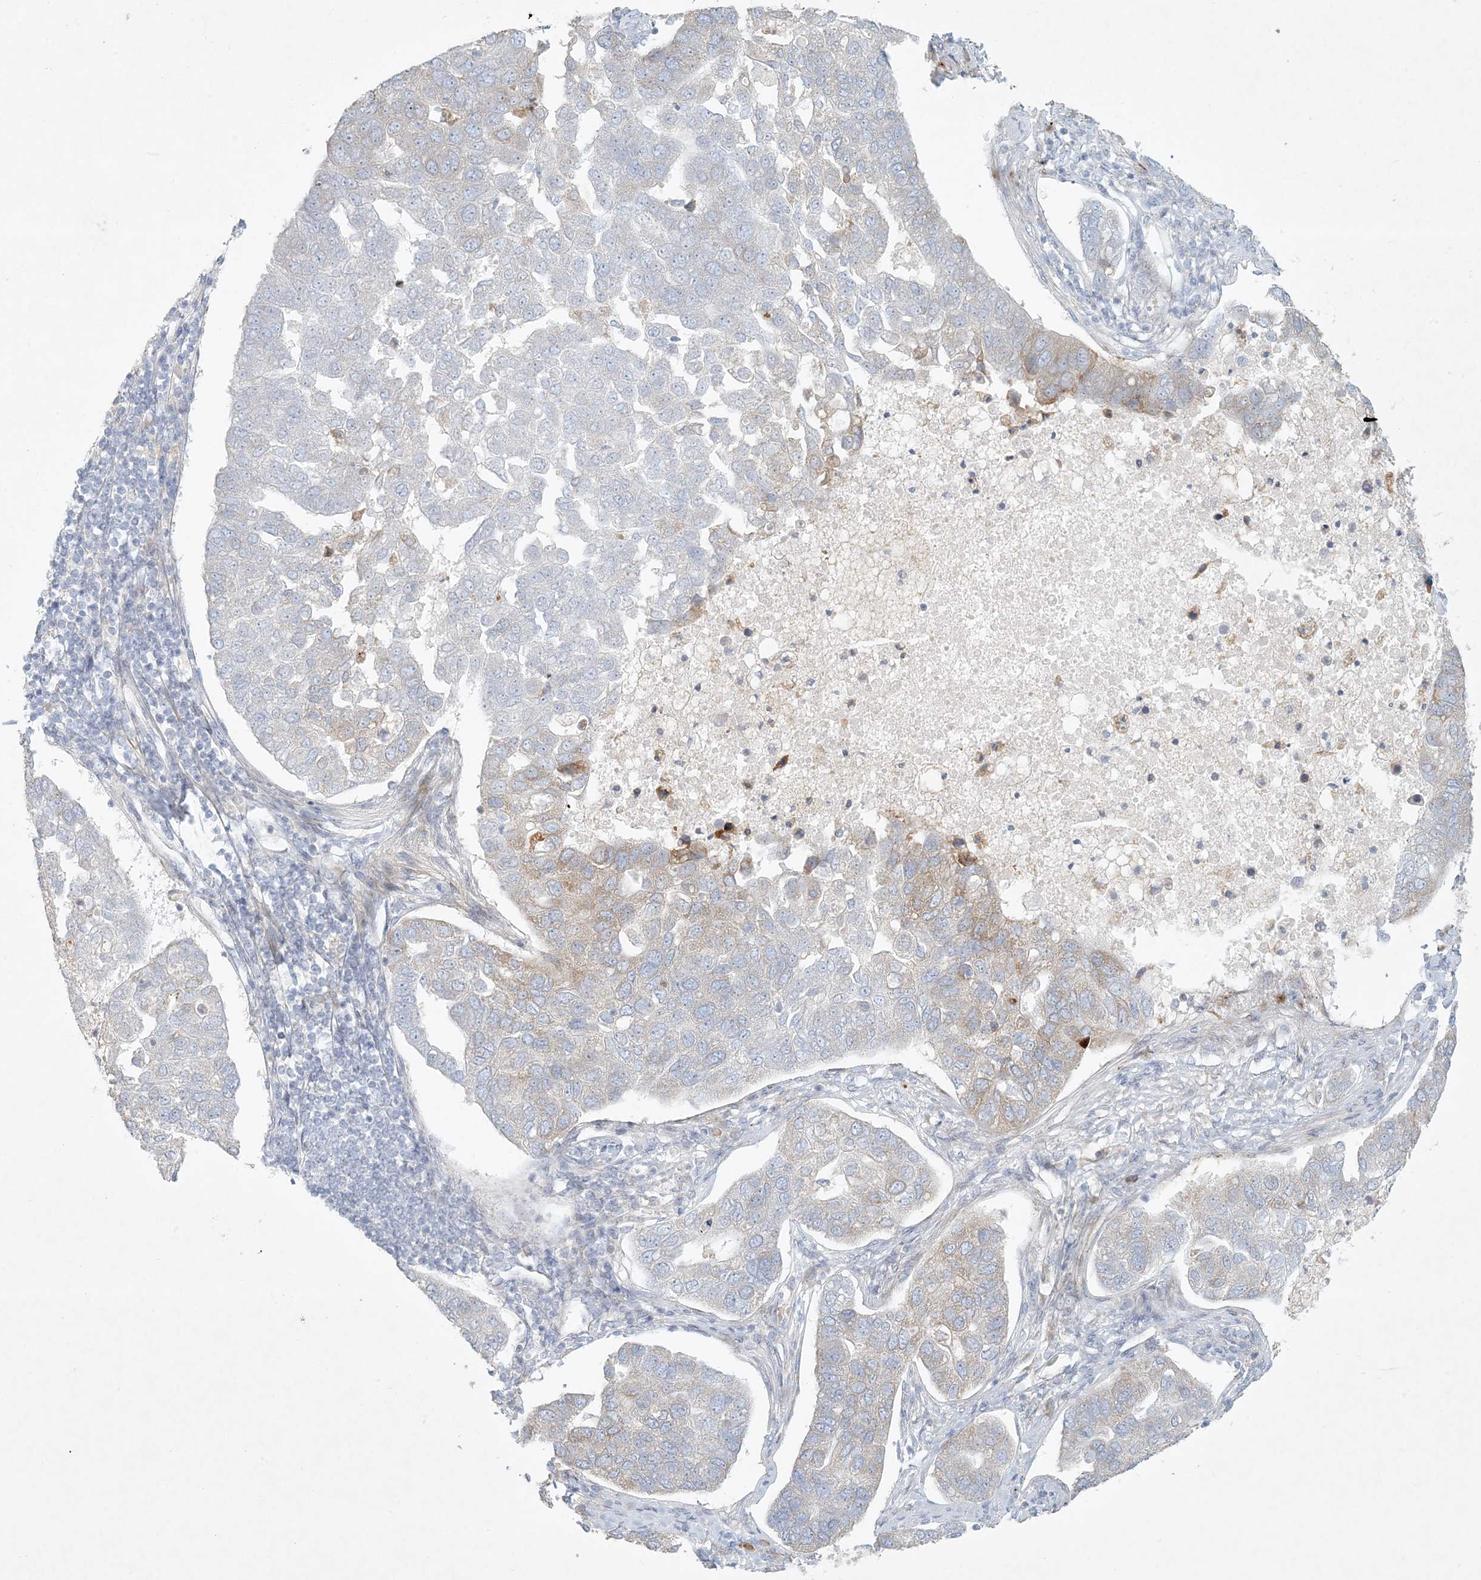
{"staining": {"intensity": "negative", "quantity": "none", "location": "none"}, "tissue": "pancreatic cancer", "cell_type": "Tumor cells", "image_type": "cancer", "snomed": [{"axis": "morphology", "description": "Adenocarcinoma, NOS"}, {"axis": "topography", "description": "Pancreas"}], "caption": "IHC histopathology image of neoplastic tissue: pancreatic adenocarcinoma stained with DAB exhibits no significant protein positivity in tumor cells.", "gene": "ZNF385D", "patient": {"sex": "female", "age": 61}}